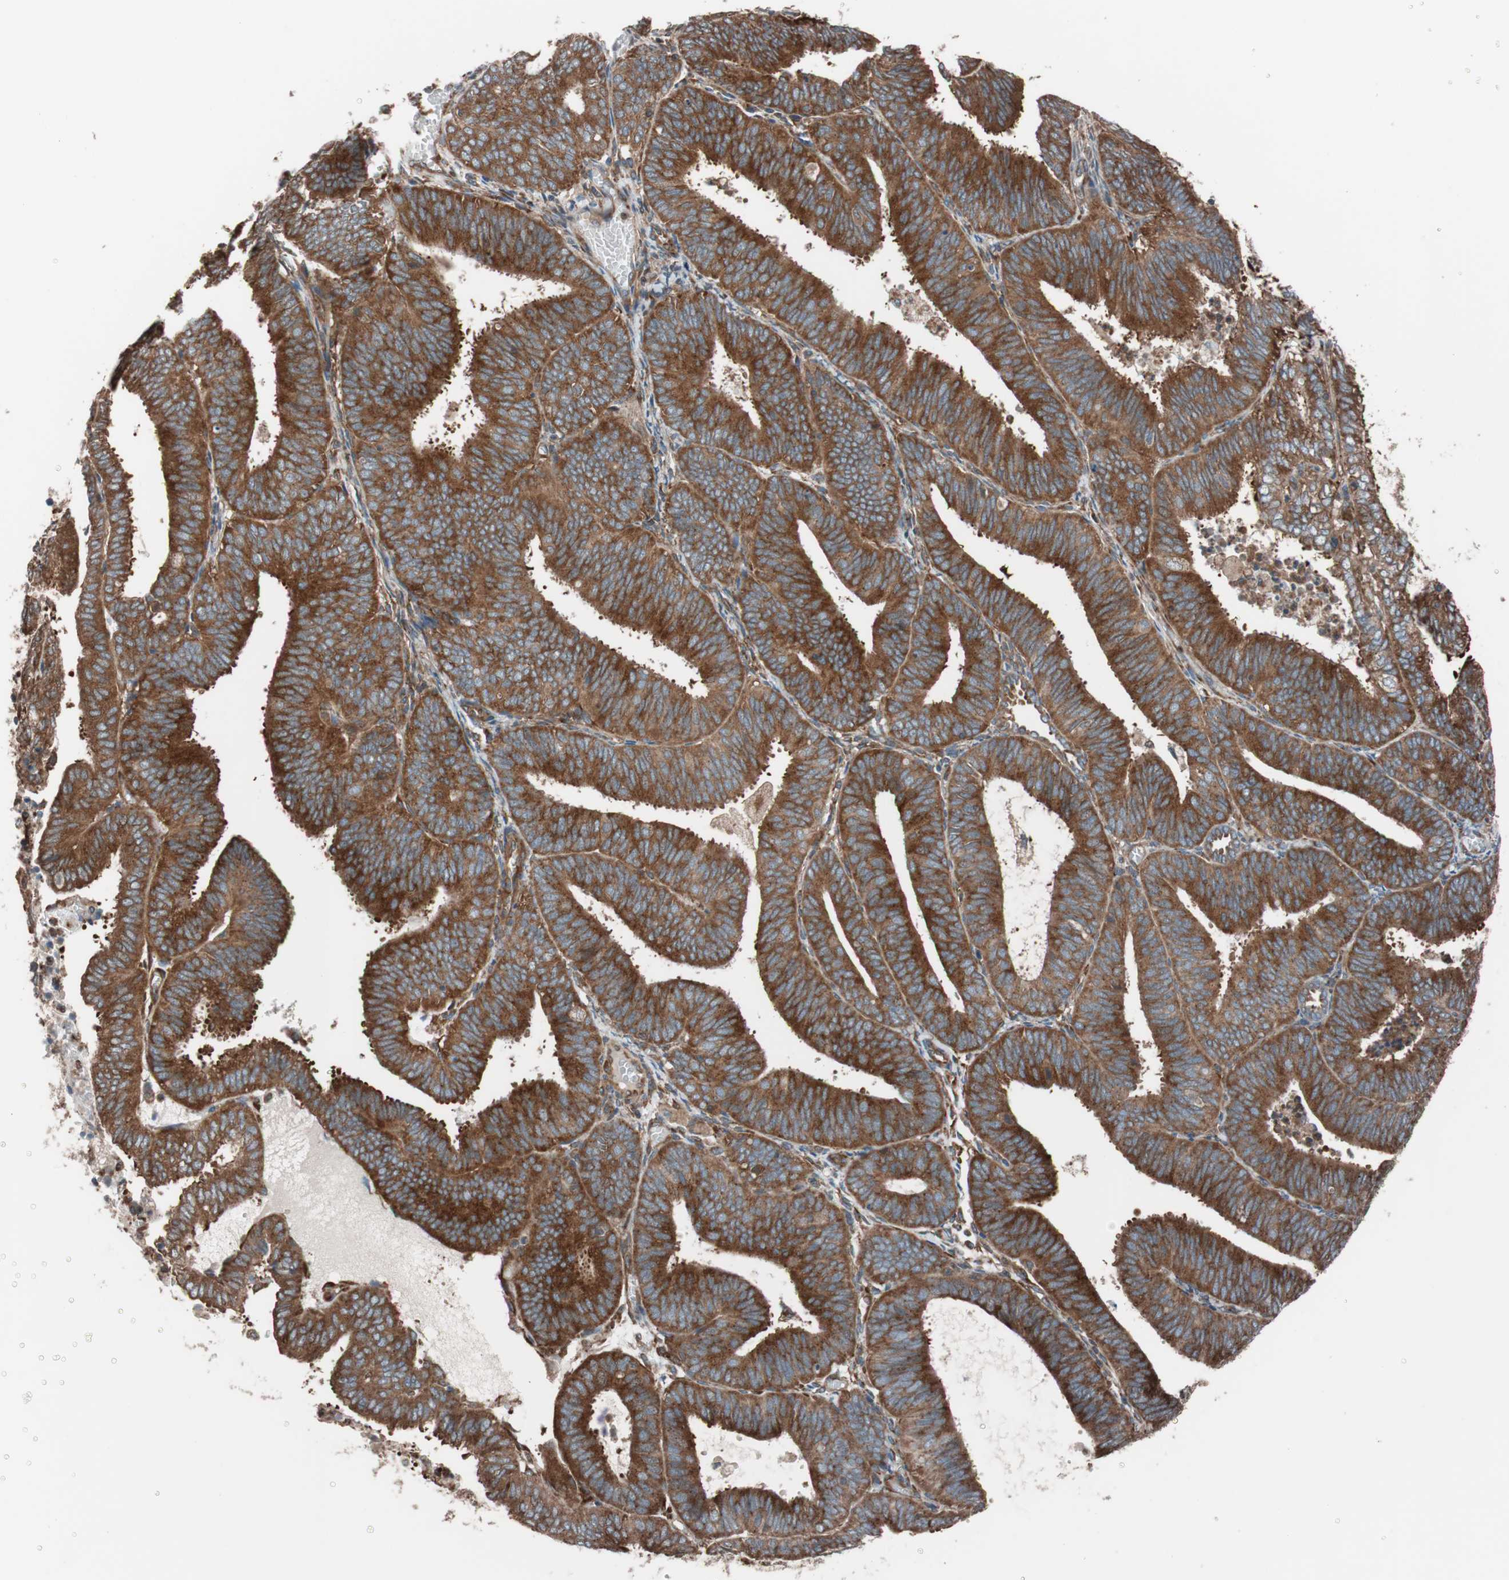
{"staining": {"intensity": "strong", "quantity": ">75%", "location": "cytoplasmic/membranous"}, "tissue": "endometrial cancer", "cell_type": "Tumor cells", "image_type": "cancer", "snomed": [{"axis": "morphology", "description": "Adenocarcinoma, NOS"}, {"axis": "topography", "description": "Uterus"}], "caption": "This is an image of immunohistochemistry staining of endometrial cancer (adenocarcinoma), which shows strong staining in the cytoplasmic/membranous of tumor cells.", "gene": "SEC31A", "patient": {"sex": "female", "age": 60}}